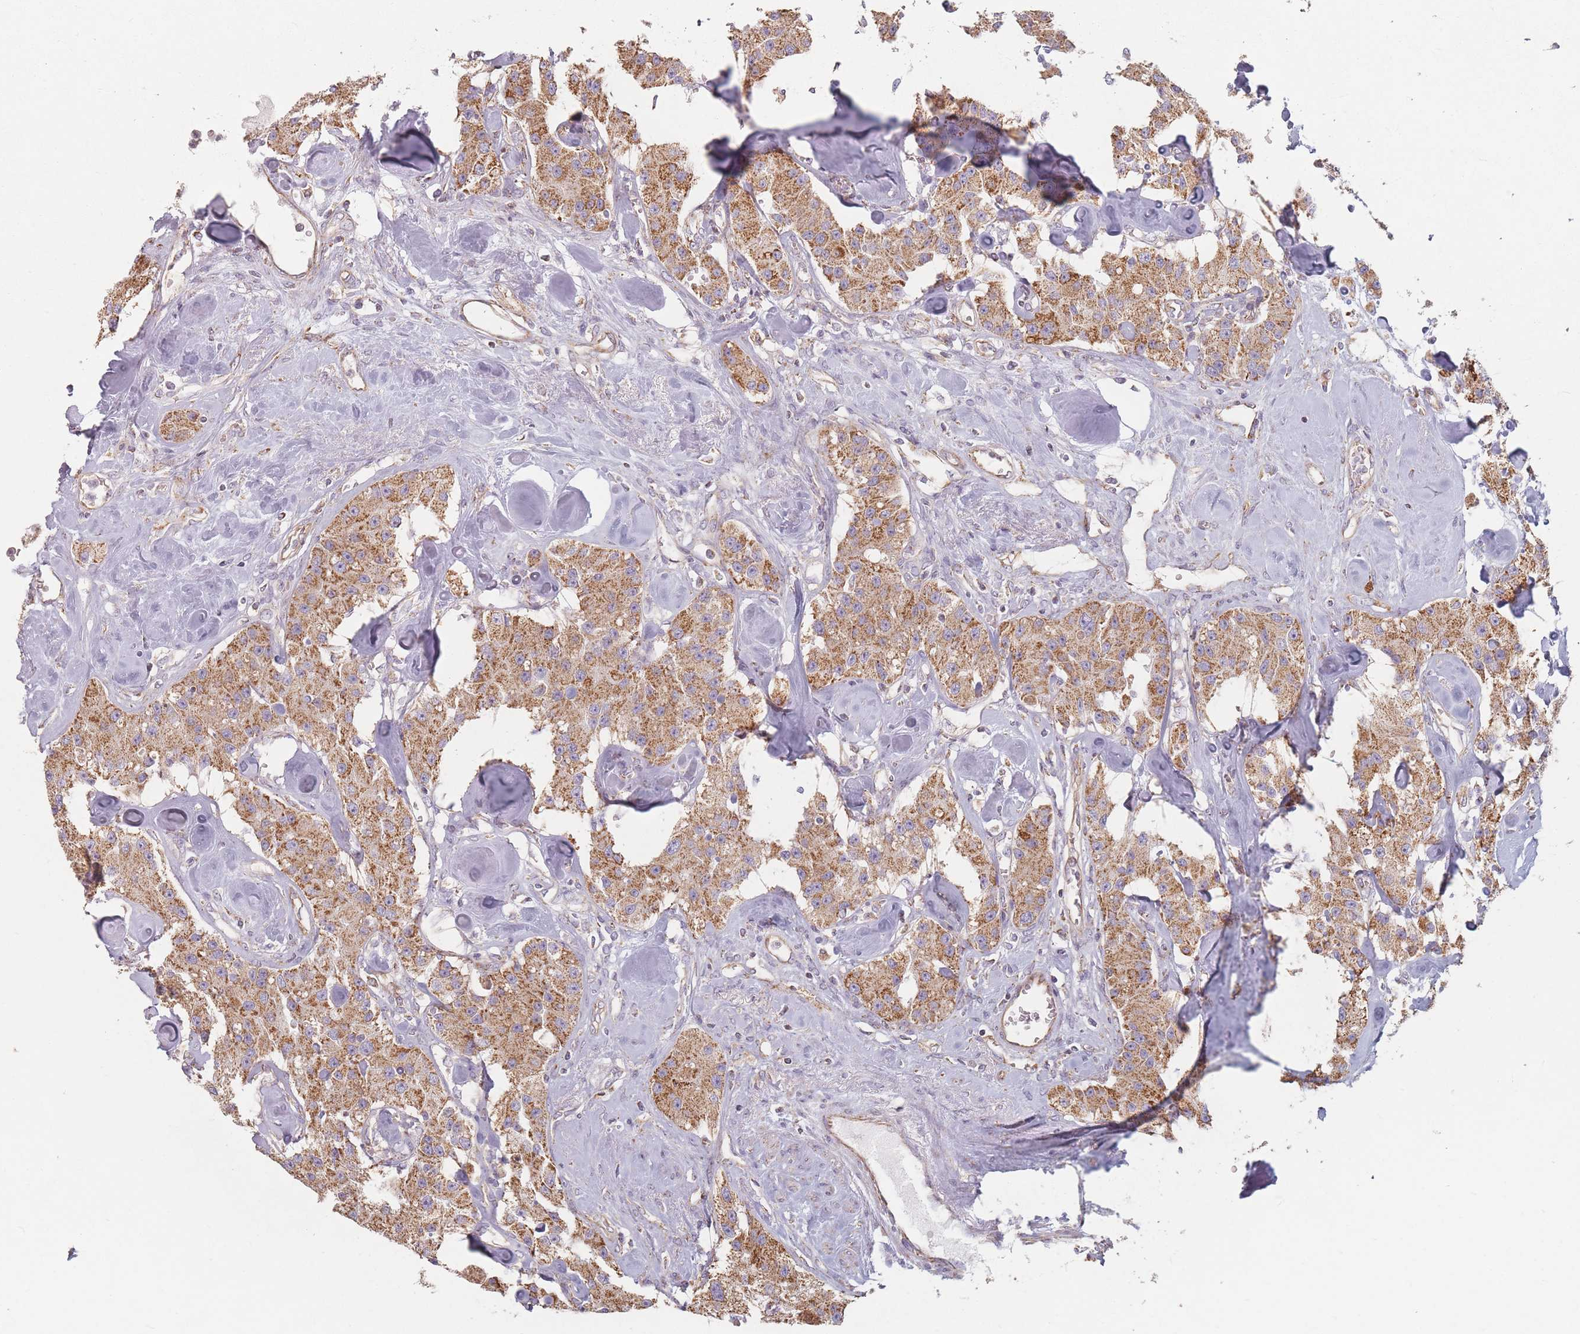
{"staining": {"intensity": "moderate", "quantity": ">75%", "location": "cytoplasmic/membranous"}, "tissue": "carcinoid", "cell_type": "Tumor cells", "image_type": "cancer", "snomed": [{"axis": "morphology", "description": "Carcinoid, malignant, NOS"}, {"axis": "topography", "description": "Pancreas"}], "caption": "Malignant carcinoid stained with a brown dye displays moderate cytoplasmic/membranous positive positivity in approximately >75% of tumor cells.", "gene": "ESRP2", "patient": {"sex": "male", "age": 41}}